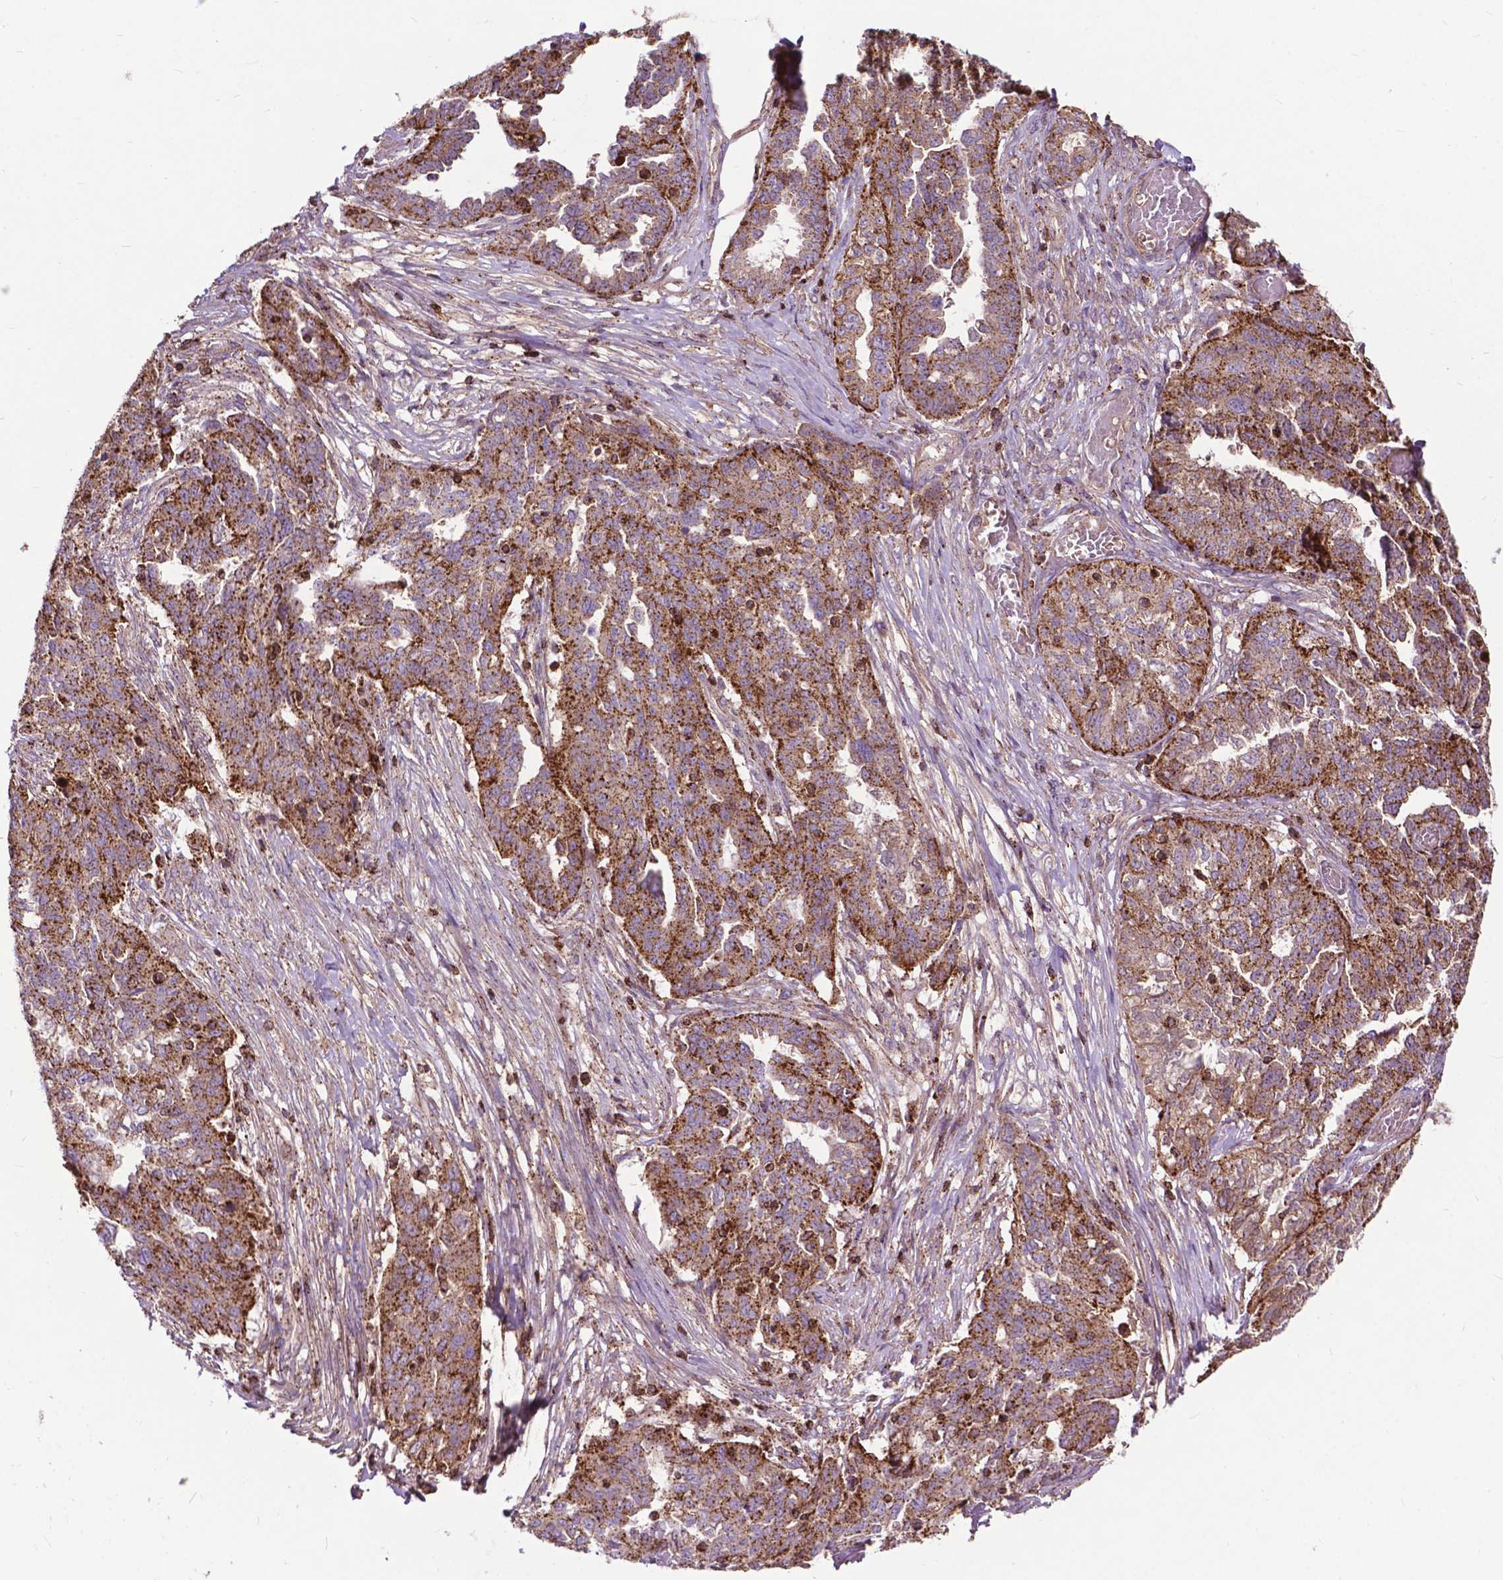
{"staining": {"intensity": "strong", "quantity": ">75%", "location": "cytoplasmic/membranous"}, "tissue": "ovarian cancer", "cell_type": "Tumor cells", "image_type": "cancer", "snomed": [{"axis": "morphology", "description": "Cystadenocarcinoma, serous, NOS"}, {"axis": "topography", "description": "Ovary"}], "caption": "The histopathology image reveals staining of ovarian cancer (serous cystadenocarcinoma), revealing strong cytoplasmic/membranous protein staining (brown color) within tumor cells. (DAB (3,3'-diaminobenzidine) = brown stain, brightfield microscopy at high magnification).", "gene": "CHMP4A", "patient": {"sex": "female", "age": 67}}